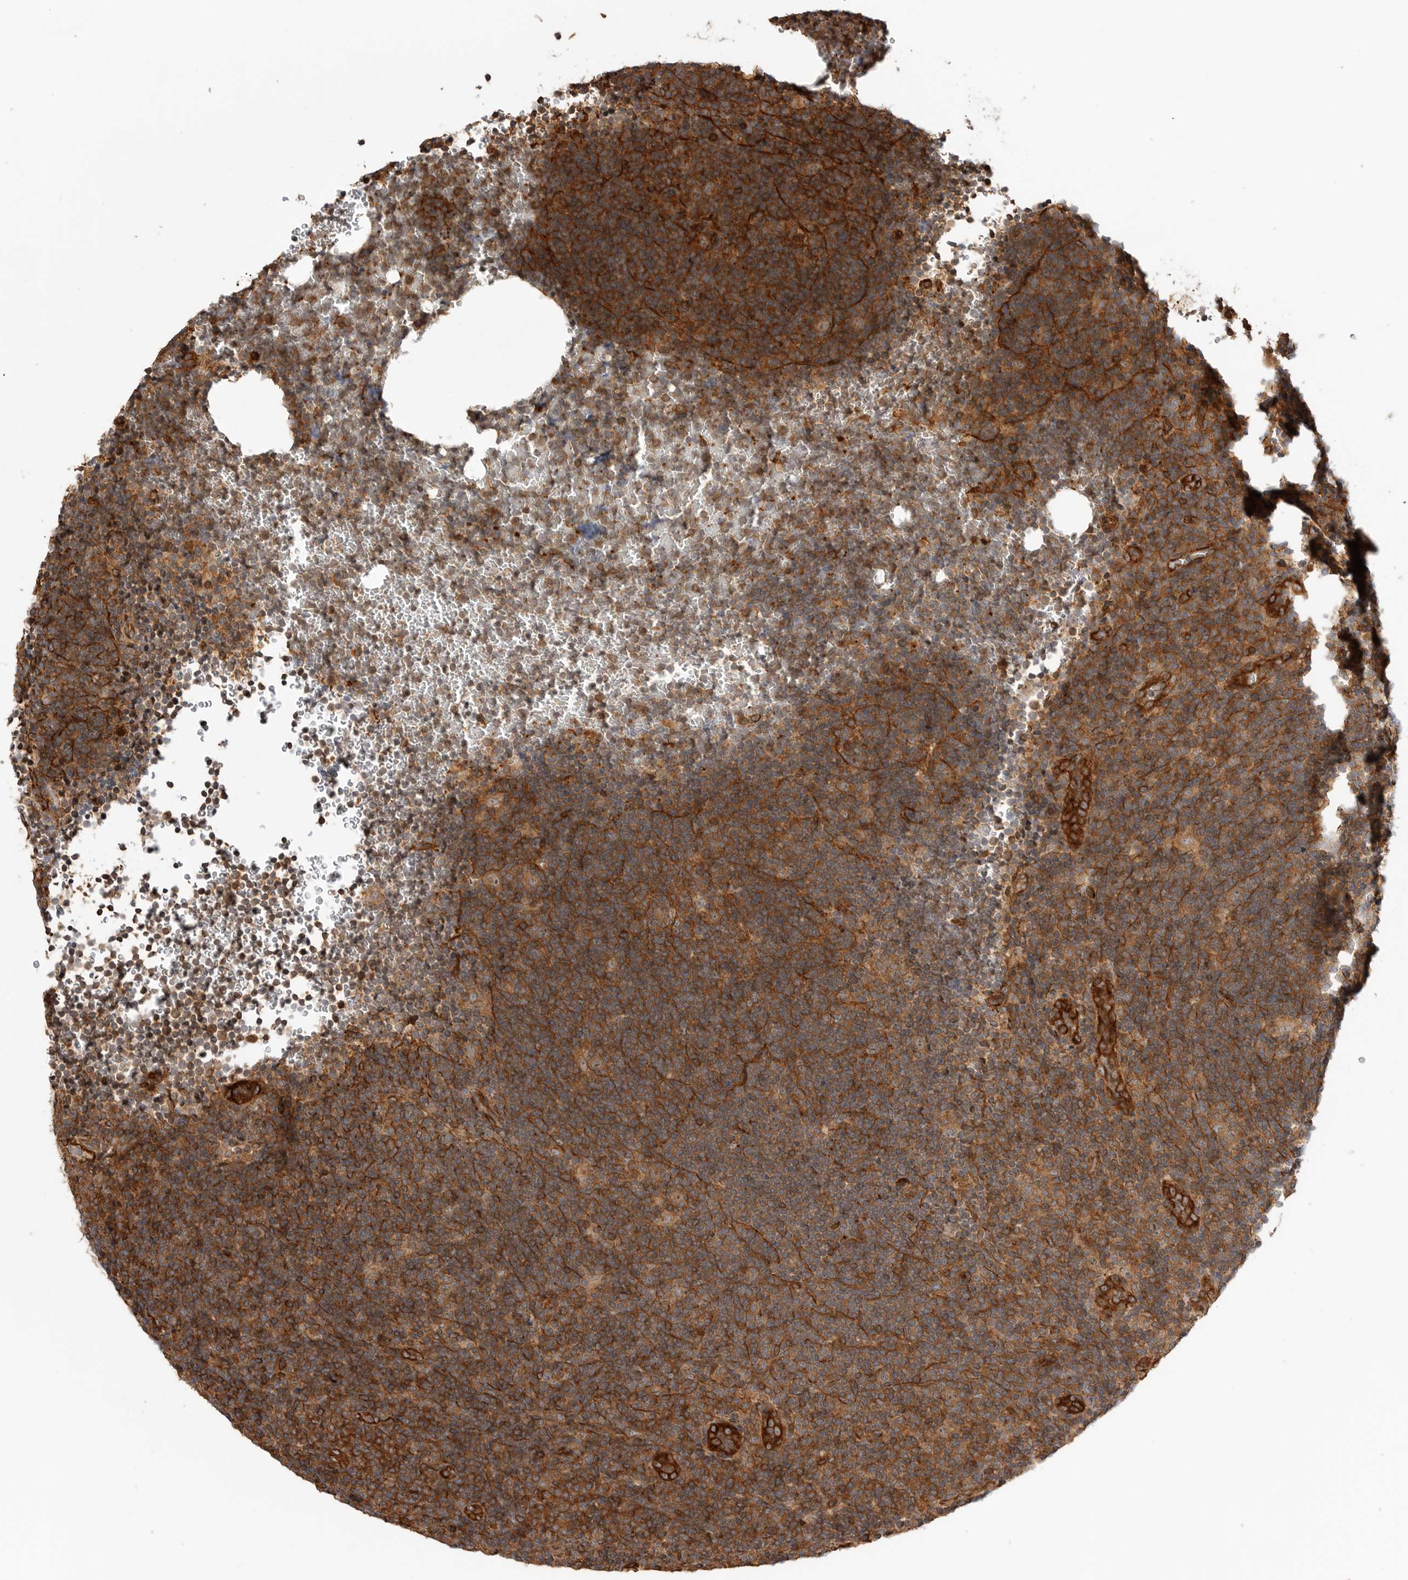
{"staining": {"intensity": "moderate", "quantity": ">75%", "location": "cytoplasmic/membranous,nuclear"}, "tissue": "lymphoma", "cell_type": "Tumor cells", "image_type": "cancer", "snomed": [{"axis": "morphology", "description": "Hodgkin's disease, NOS"}, {"axis": "topography", "description": "Lymph node"}], "caption": "A micrograph of human Hodgkin's disease stained for a protein exhibits moderate cytoplasmic/membranous and nuclear brown staining in tumor cells.", "gene": "GPATCH2", "patient": {"sex": "female", "age": 57}}